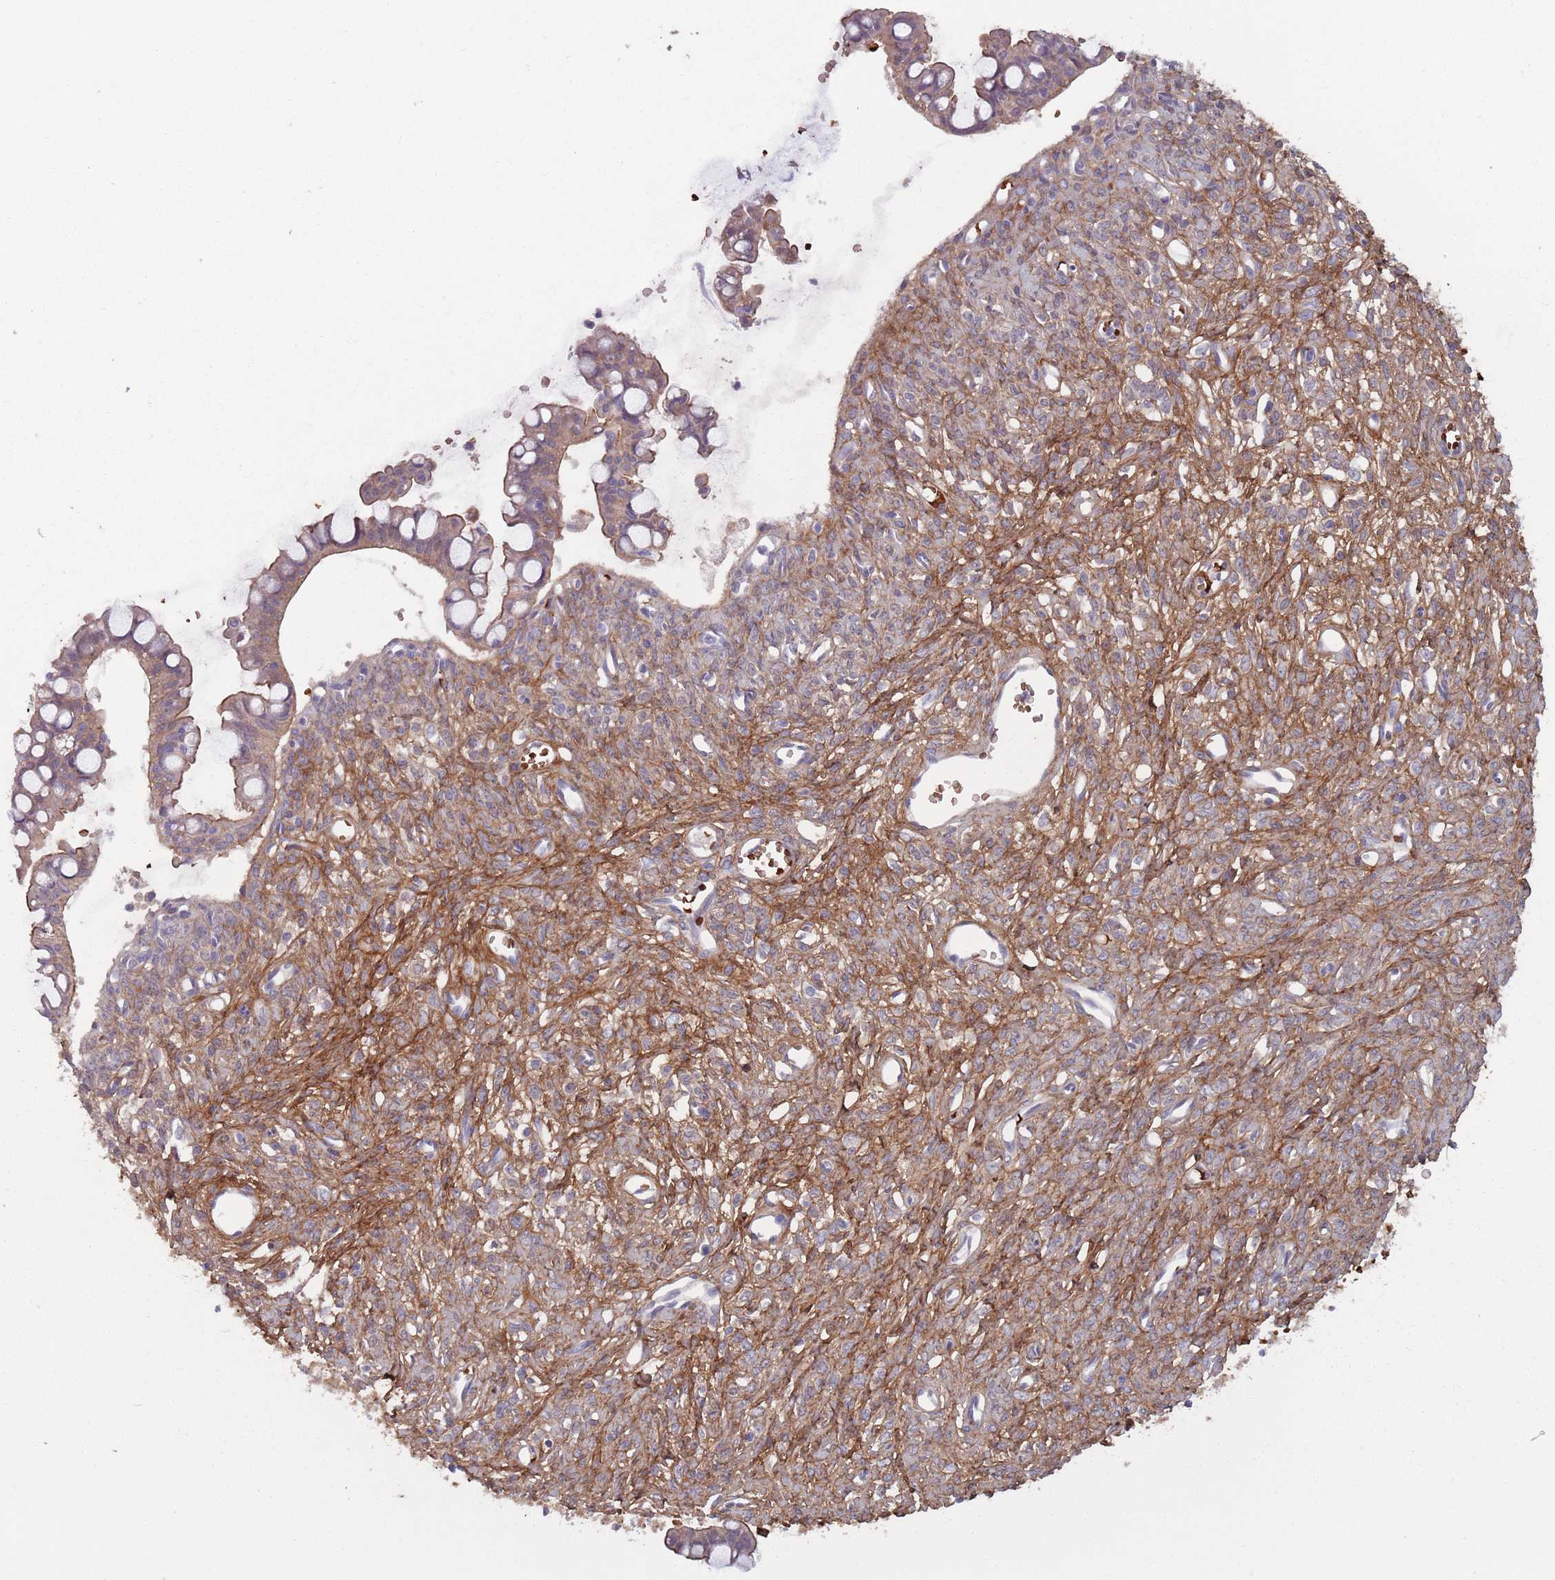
{"staining": {"intensity": "weak", "quantity": ">75%", "location": "cytoplasmic/membranous"}, "tissue": "ovarian cancer", "cell_type": "Tumor cells", "image_type": "cancer", "snomed": [{"axis": "morphology", "description": "Cystadenocarcinoma, mucinous, NOS"}, {"axis": "topography", "description": "Ovary"}], "caption": "Ovarian cancer stained with a brown dye shows weak cytoplasmic/membranous positive positivity in about >75% of tumor cells.", "gene": "CLNS1A", "patient": {"sex": "female", "age": 73}}